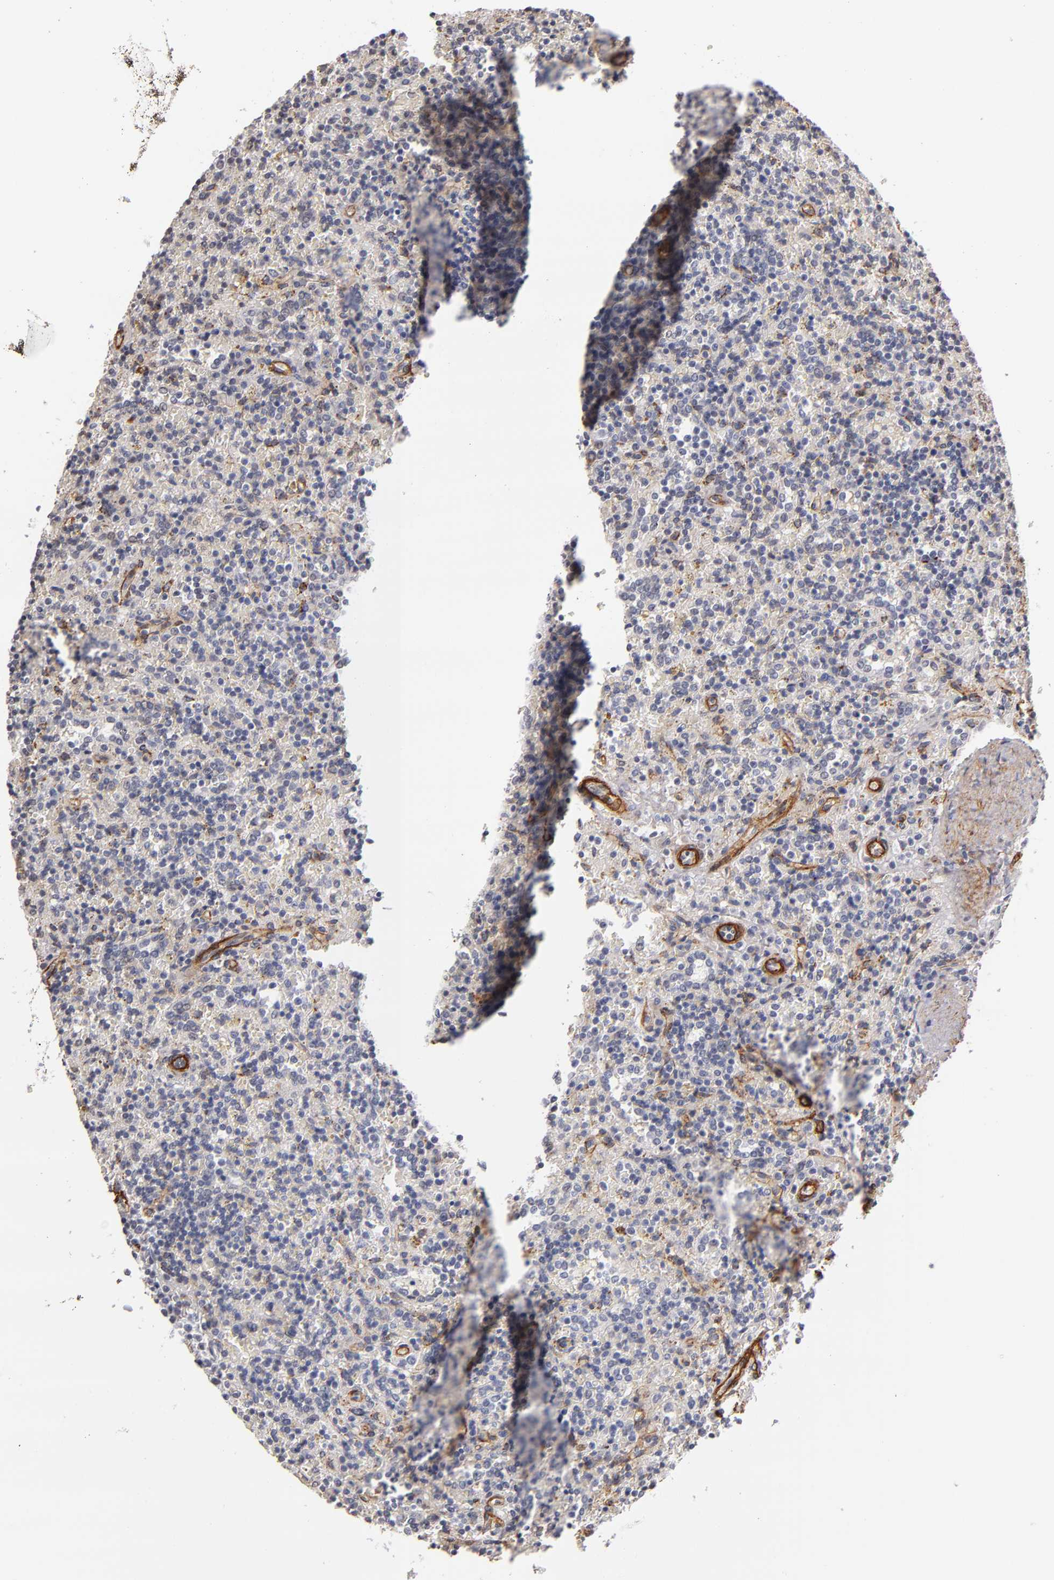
{"staining": {"intensity": "negative", "quantity": "none", "location": "none"}, "tissue": "lymphoma", "cell_type": "Tumor cells", "image_type": "cancer", "snomed": [{"axis": "morphology", "description": "Malignant lymphoma, non-Hodgkin's type, Low grade"}, {"axis": "topography", "description": "Spleen"}], "caption": "Image shows no significant protein staining in tumor cells of lymphoma. Brightfield microscopy of IHC stained with DAB (brown) and hematoxylin (blue), captured at high magnification.", "gene": "LAMC1", "patient": {"sex": "male", "age": 67}}